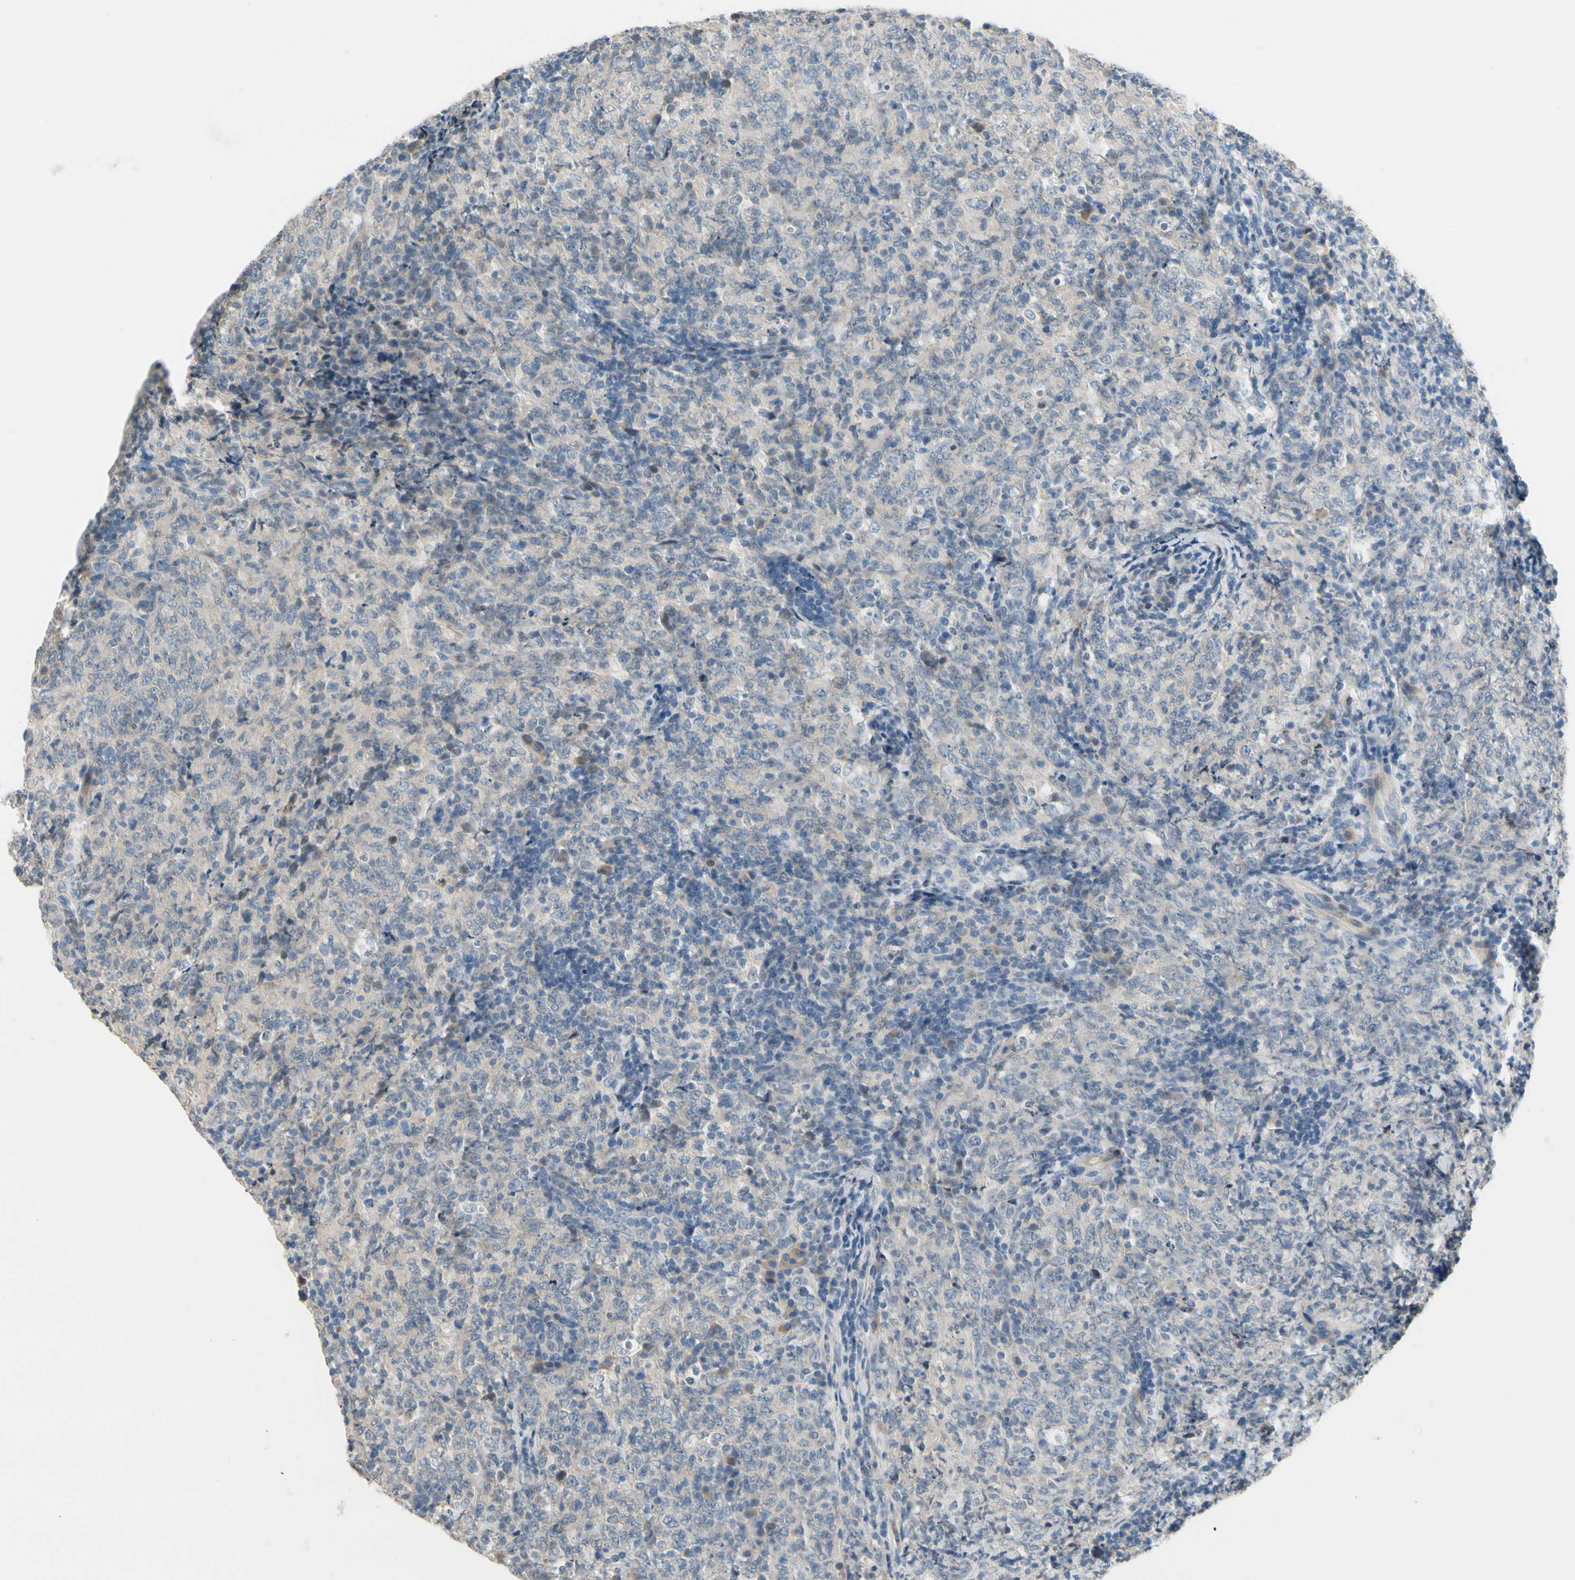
{"staining": {"intensity": "weak", "quantity": "<25%", "location": "cytoplasmic/membranous"}, "tissue": "lymphoma", "cell_type": "Tumor cells", "image_type": "cancer", "snomed": [{"axis": "morphology", "description": "Malignant lymphoma, non-Hodgkin's type, High grade"}, {"axis": "topography", "description": "Tonsil"}], "caption": "Tumor cells show no significant positivity in lymphoma.", "gene": "PIP5K1B", "patient": {"sex": "female", "age": 36}}